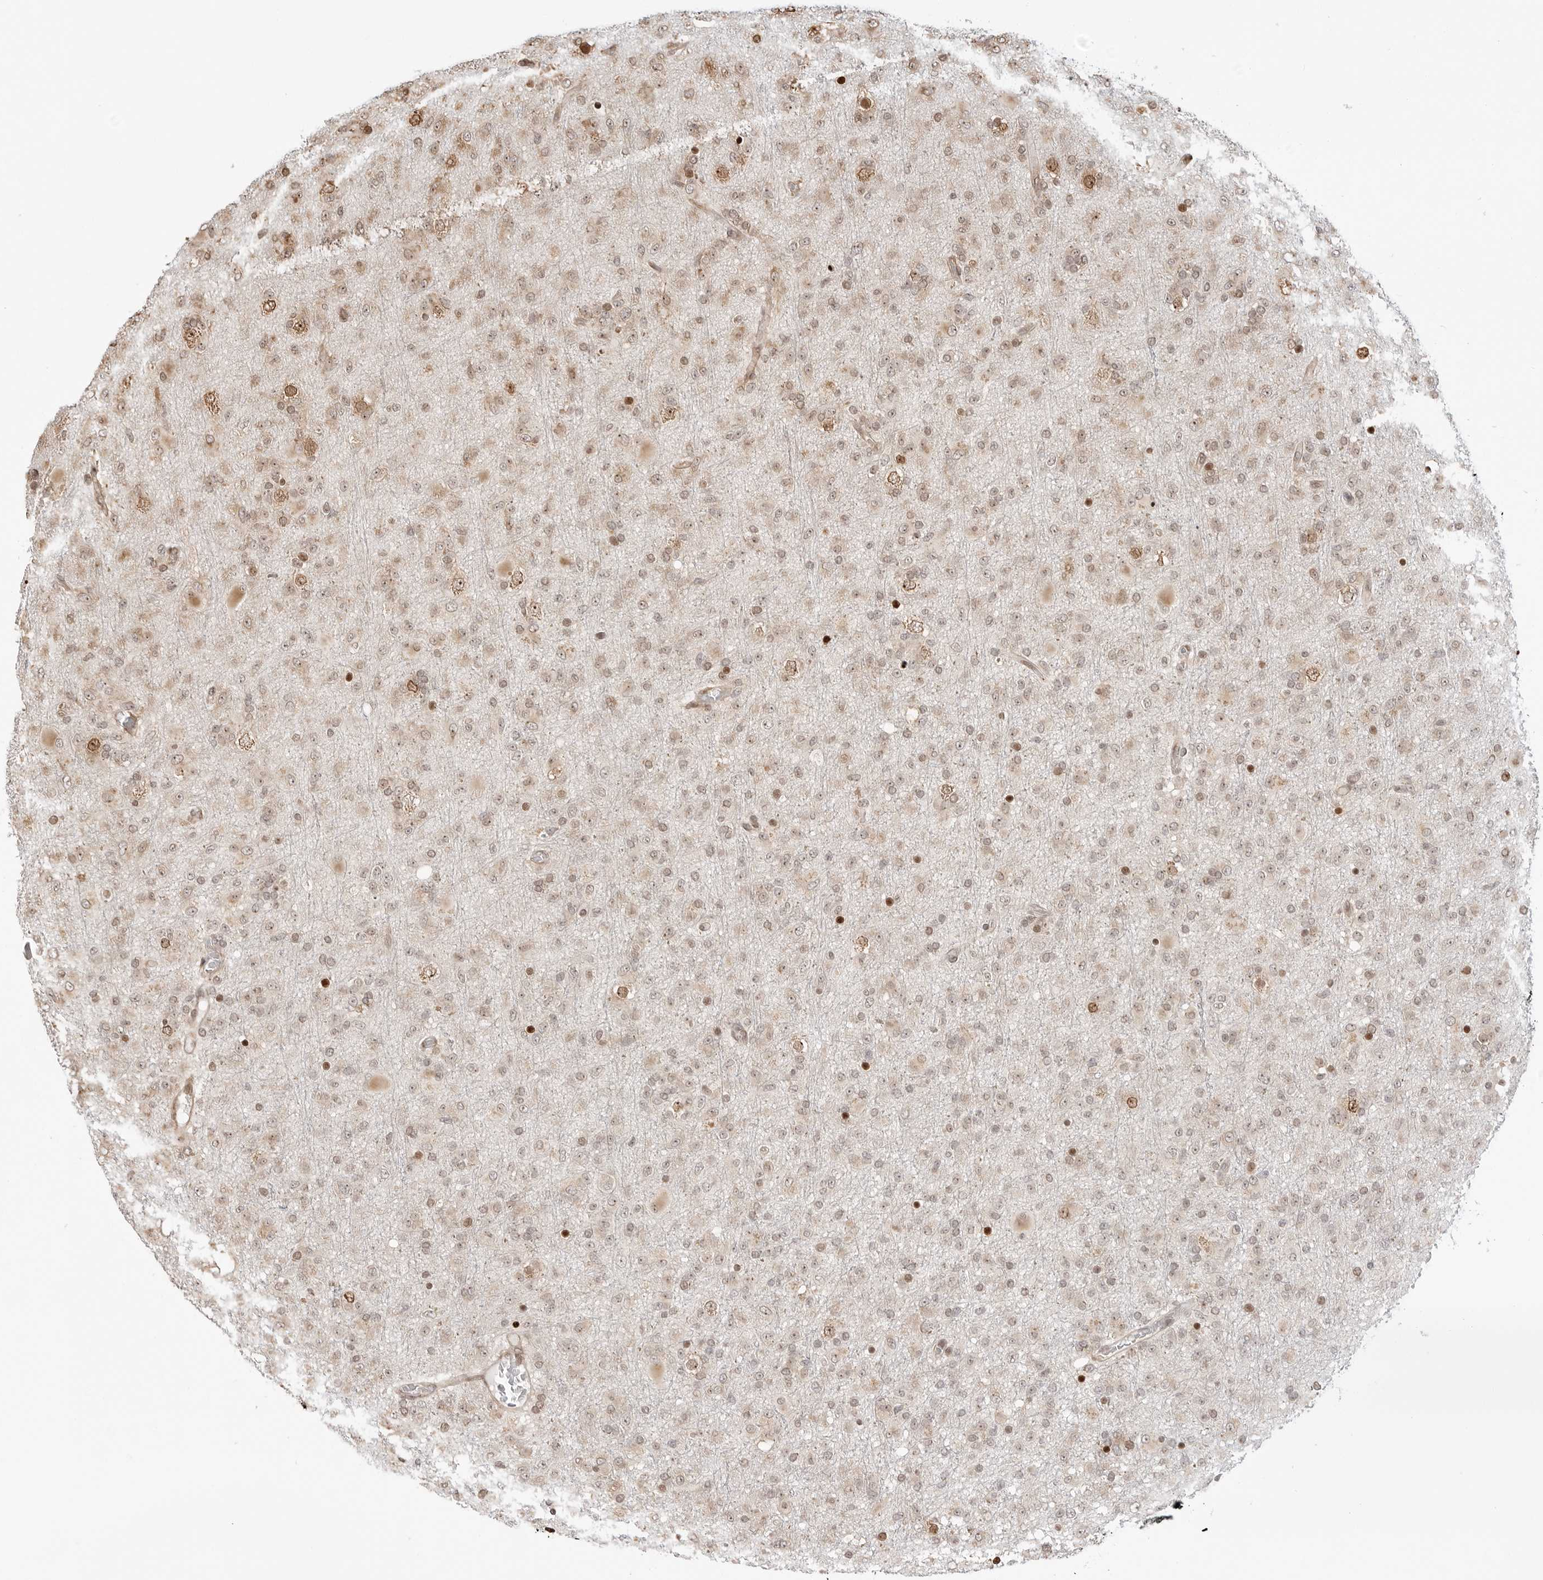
{"staining": {"intensity": "weak", "quantity": "25%-75%", "location": "nuclear"}, "tissue": "glioma", "cell_type": "Tumor cells", "image_type": "cancer", "snomed": [{"axis": "morphology", "description": "Glioma, malignant, Low grade"}, {"axis": "topography", "description": "Brain"}], "caption": "Immunohistochemical staining of glioma reveals low levels of weak nuclear expression in approximately 25%-75% of tumor cells.", "gene": "FKBP14", "patient": {"sex": "male", "age": 65}}